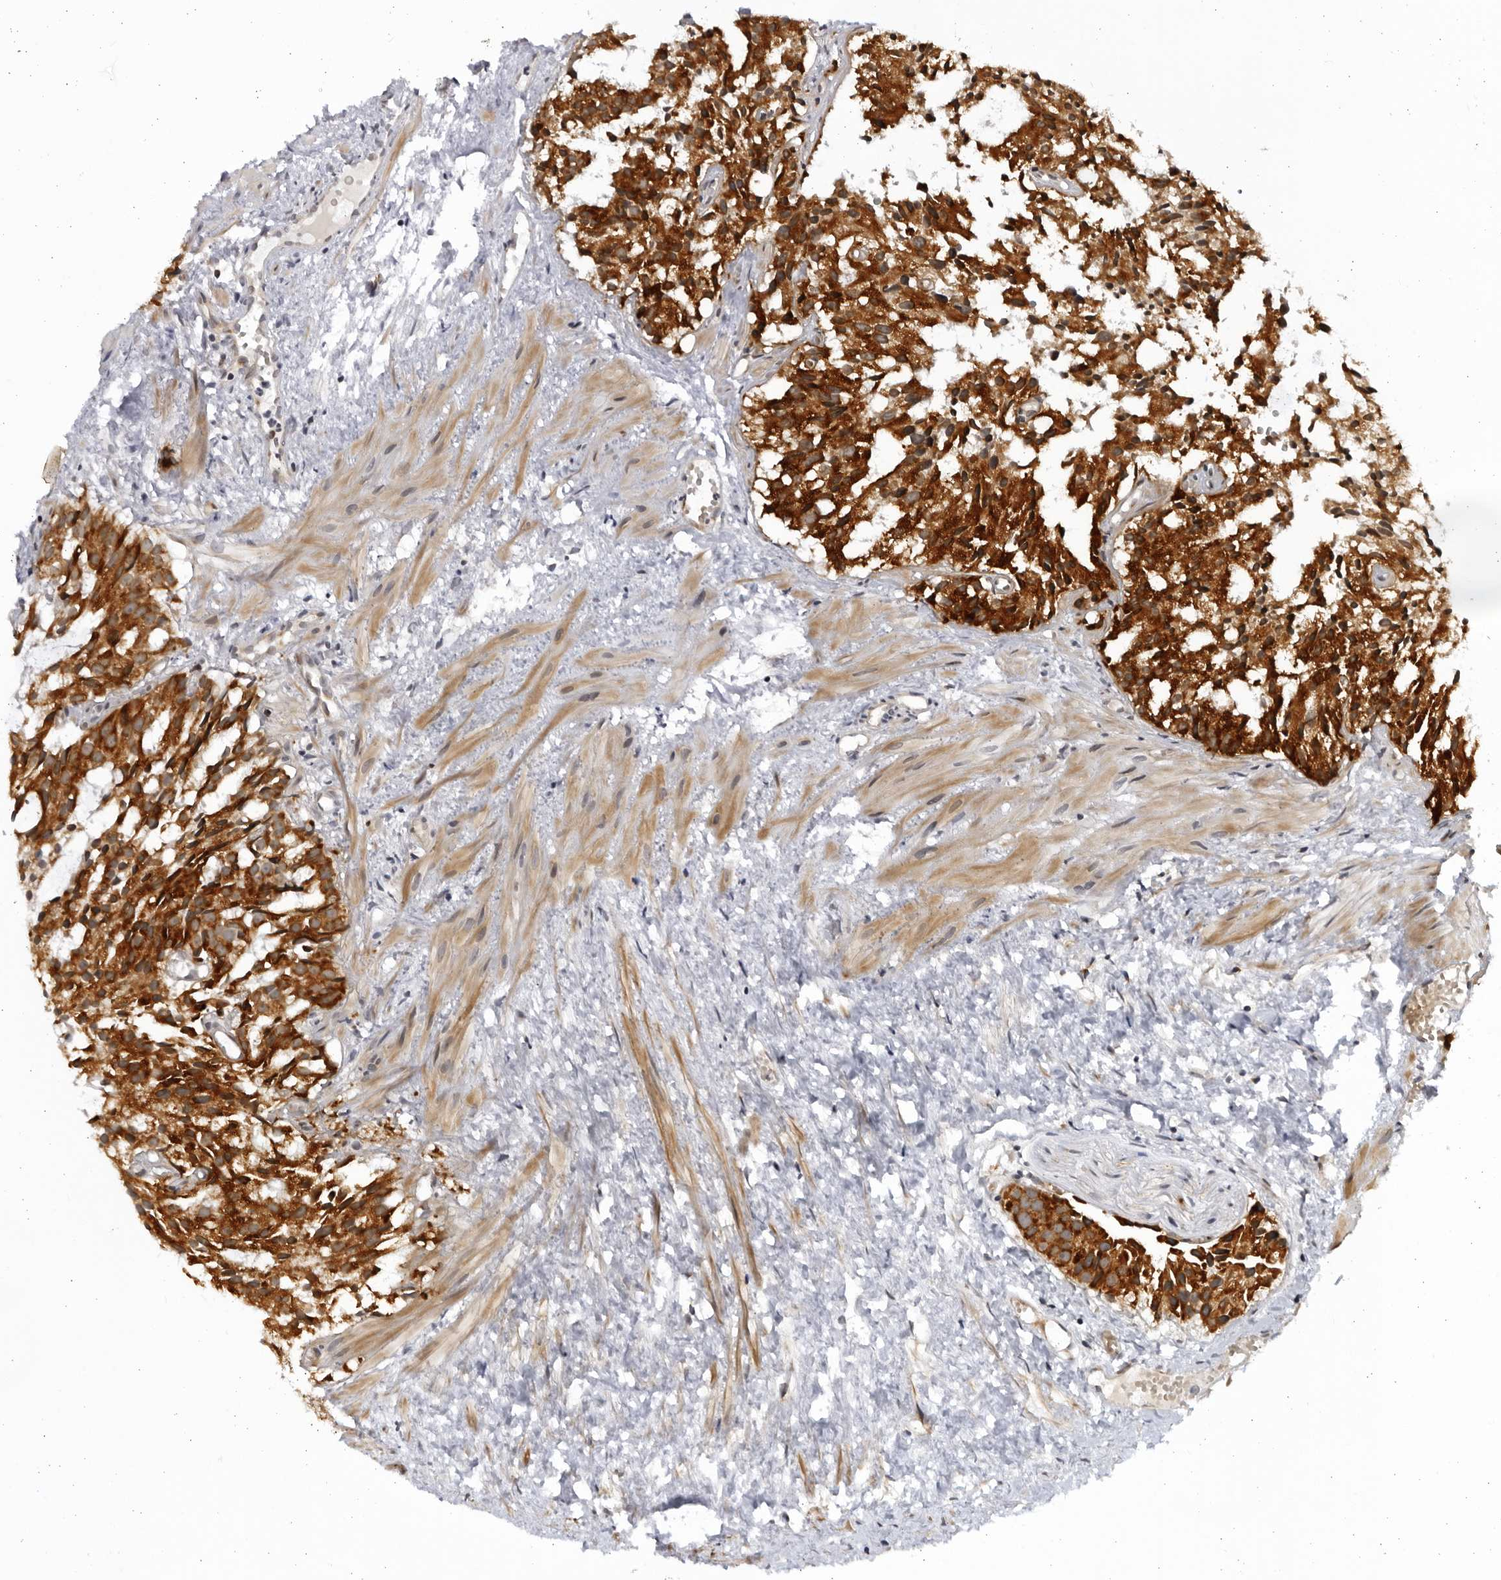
{"staining": {"intensity": "strong", "quantity": ">75%", "location": "cytoplasmic/membranous"}, "tissue": "prostate cancer", "cell_type": "Tumor cells", "image_type": "cancer", "snomed": [{"axis": "morphology", "description": "Adenocarcinoma, Low grade"}, {"axis": "topography", "description": "Prostate"}], "caption": "Immunohistochemical staining of prostate cancer displays high levels of strong cytoplasmic/membranous protein expression in approximately >75% of tumor cells. The protein is stained brown, and the nuclei are stained in blue (DAB IHC with brightfield microscopy, high magnification).", "gene": "SLC25A22", "patient": {"sex": "male", "age": 88}}